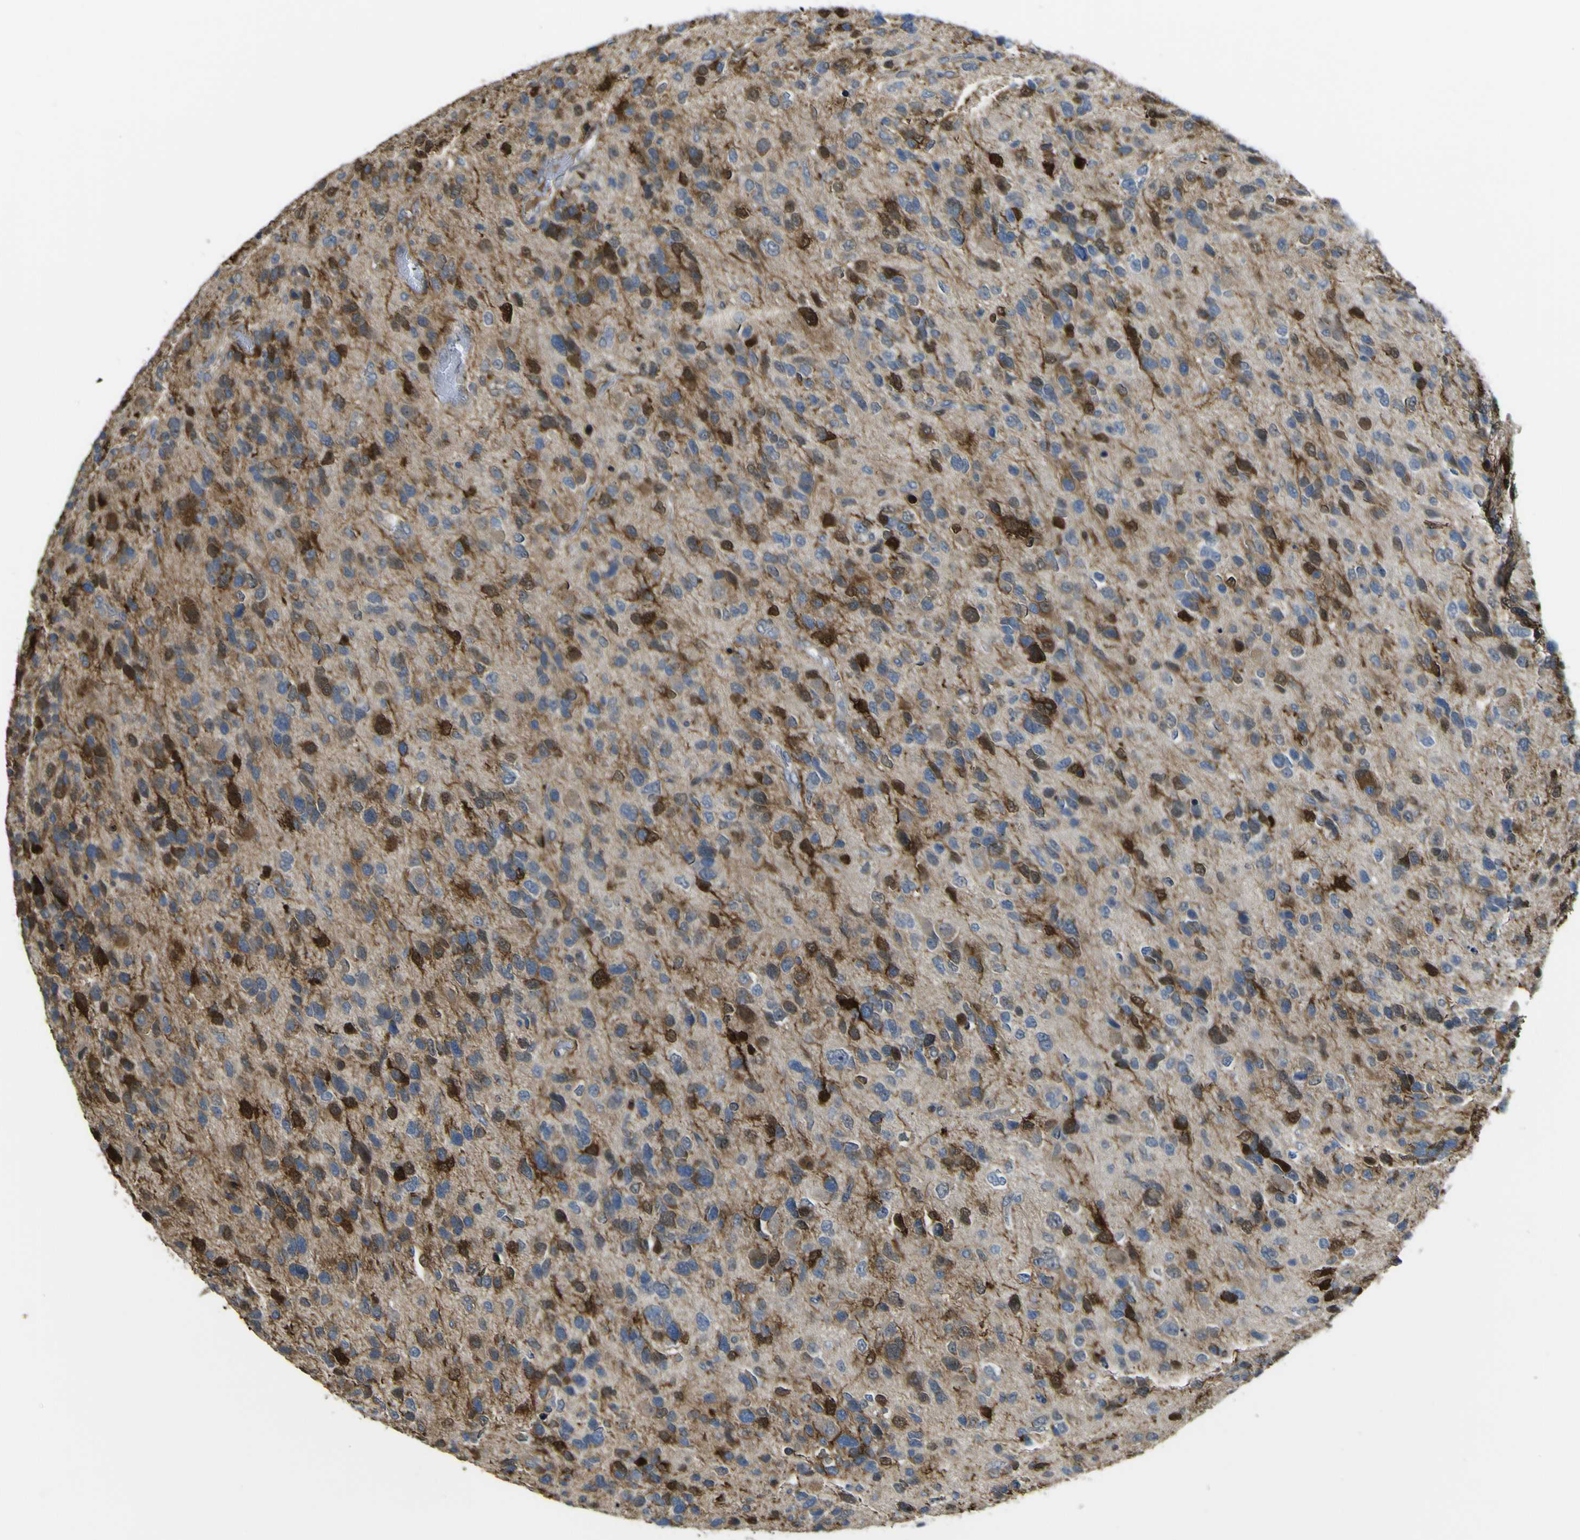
{"staining": {"intensity": "strong", "quantity": "25%-75%", "location": "cytoplasmic/membranous,nuclear"}, "tissue": "glioma", "cell_type": "Tumor cells", "image_type": "cancer", "snomed": [{"axis": "morphology", "description": "Glioma, malignant, High grade"}, {"axis": "topography", "description": "Brain"}], "caption": "DAB (3,3'-diaminobenzidine) immunohistochemical staining of human malignant high-grade glioma exhibits strong cytoplasmic/membranous and nuclear protein positivity in approximately 25%-75% of tumor cells. (brown staining indicates protein expression, while blue staining denotes nuclei).", "gene": "LBHD1", "patient": {"sex": "female", "age": 58}}